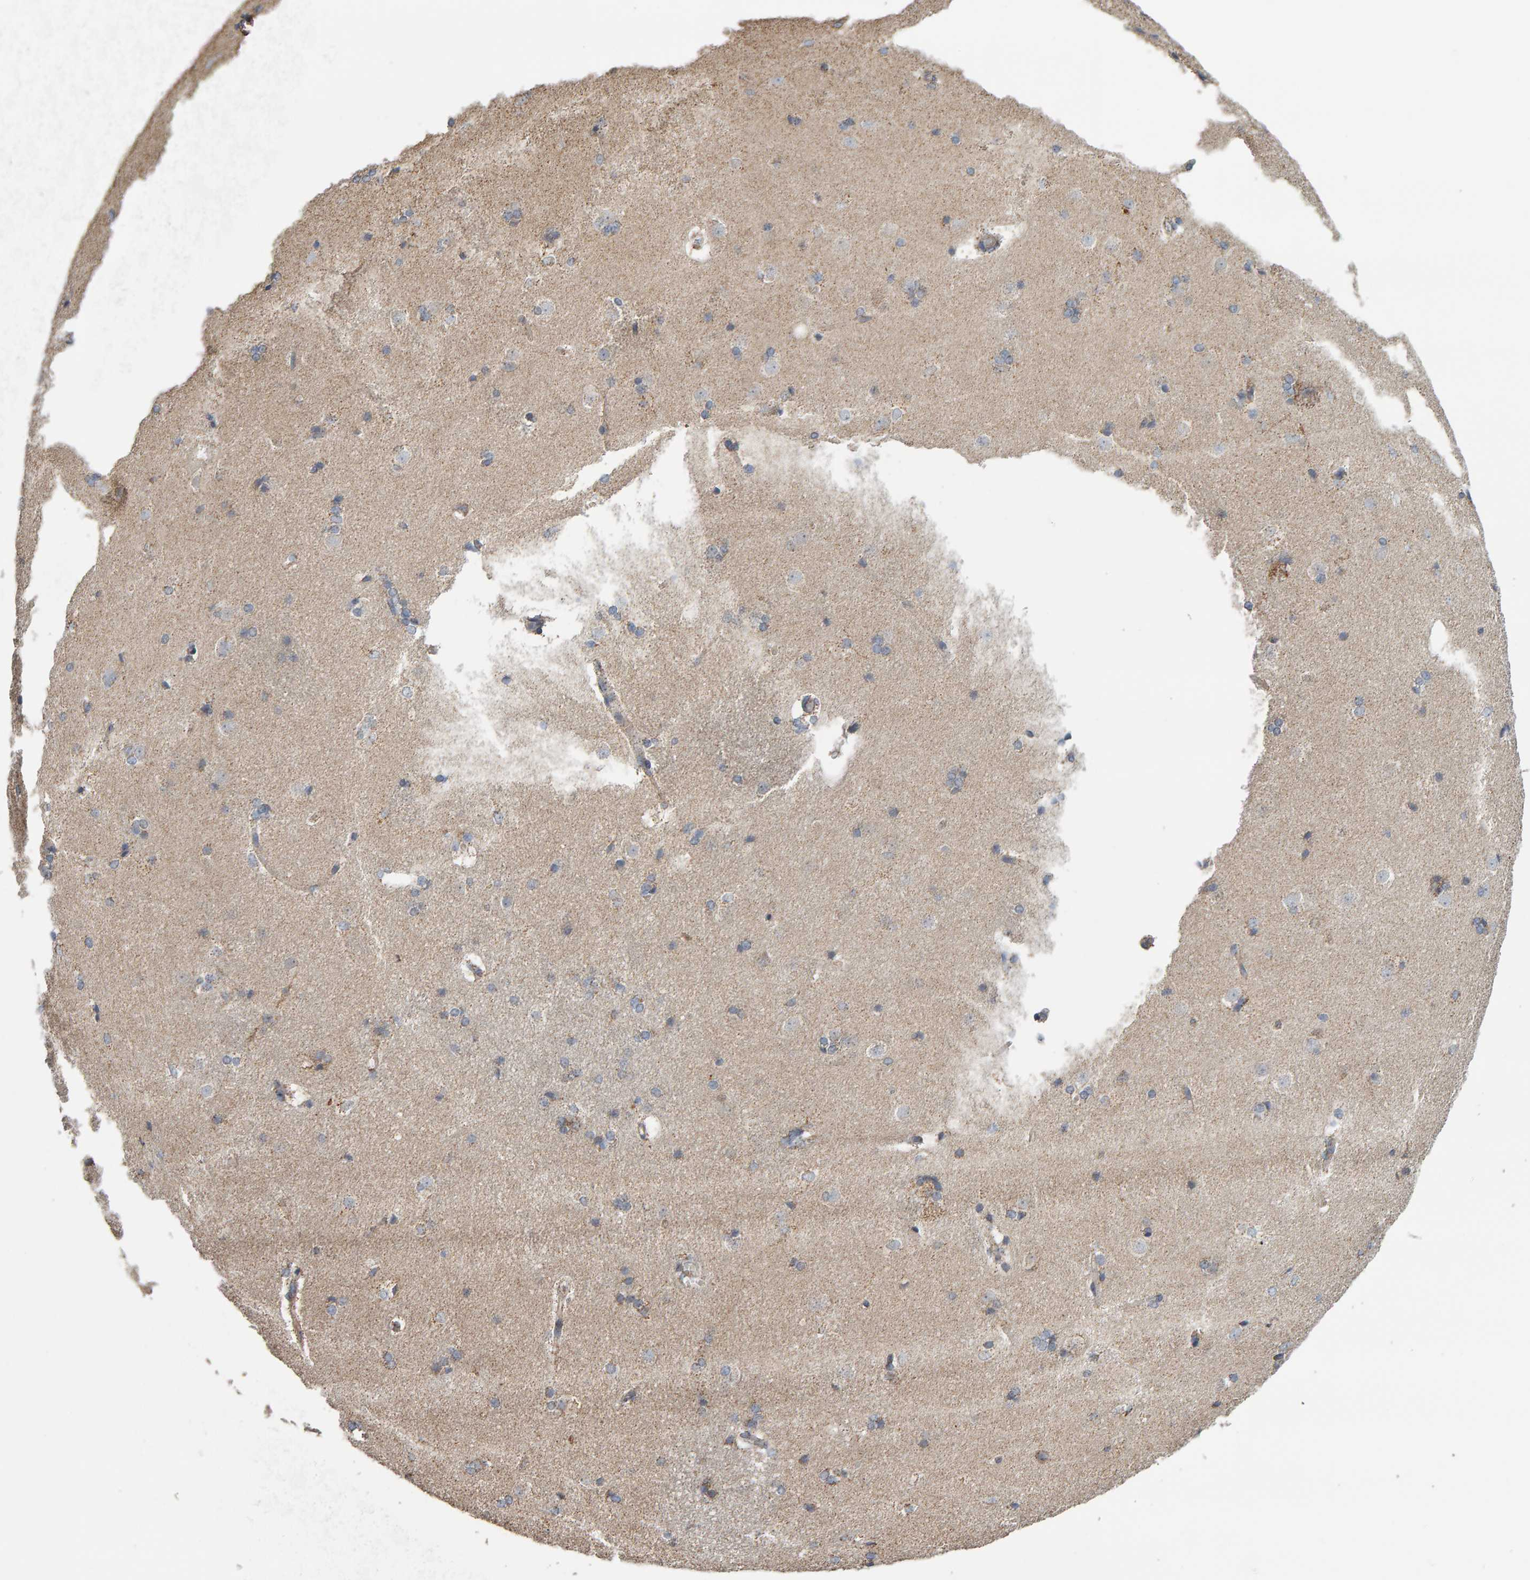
{"staining": {"intensity": "weak", "quantity": "25%-75%", "location": "cytoplasmic/membranous"}, "tissue": "caudate", "cell_type": "Glial cells", "image_type": "normal", "snomed": [{"axis": "morphology", "description": "Normal tissue, NOS"}, {"axis": "topography", "description": "Lateral ventricle wall"}], "caption": "Caudate stained for a protein (brown) exhibits weak cytoplasmic/membranous positive expression in approximately 25%-75% of glial cells.", "gene": "TOM1L1", "patient": {"sex": "female", "age": 19}}